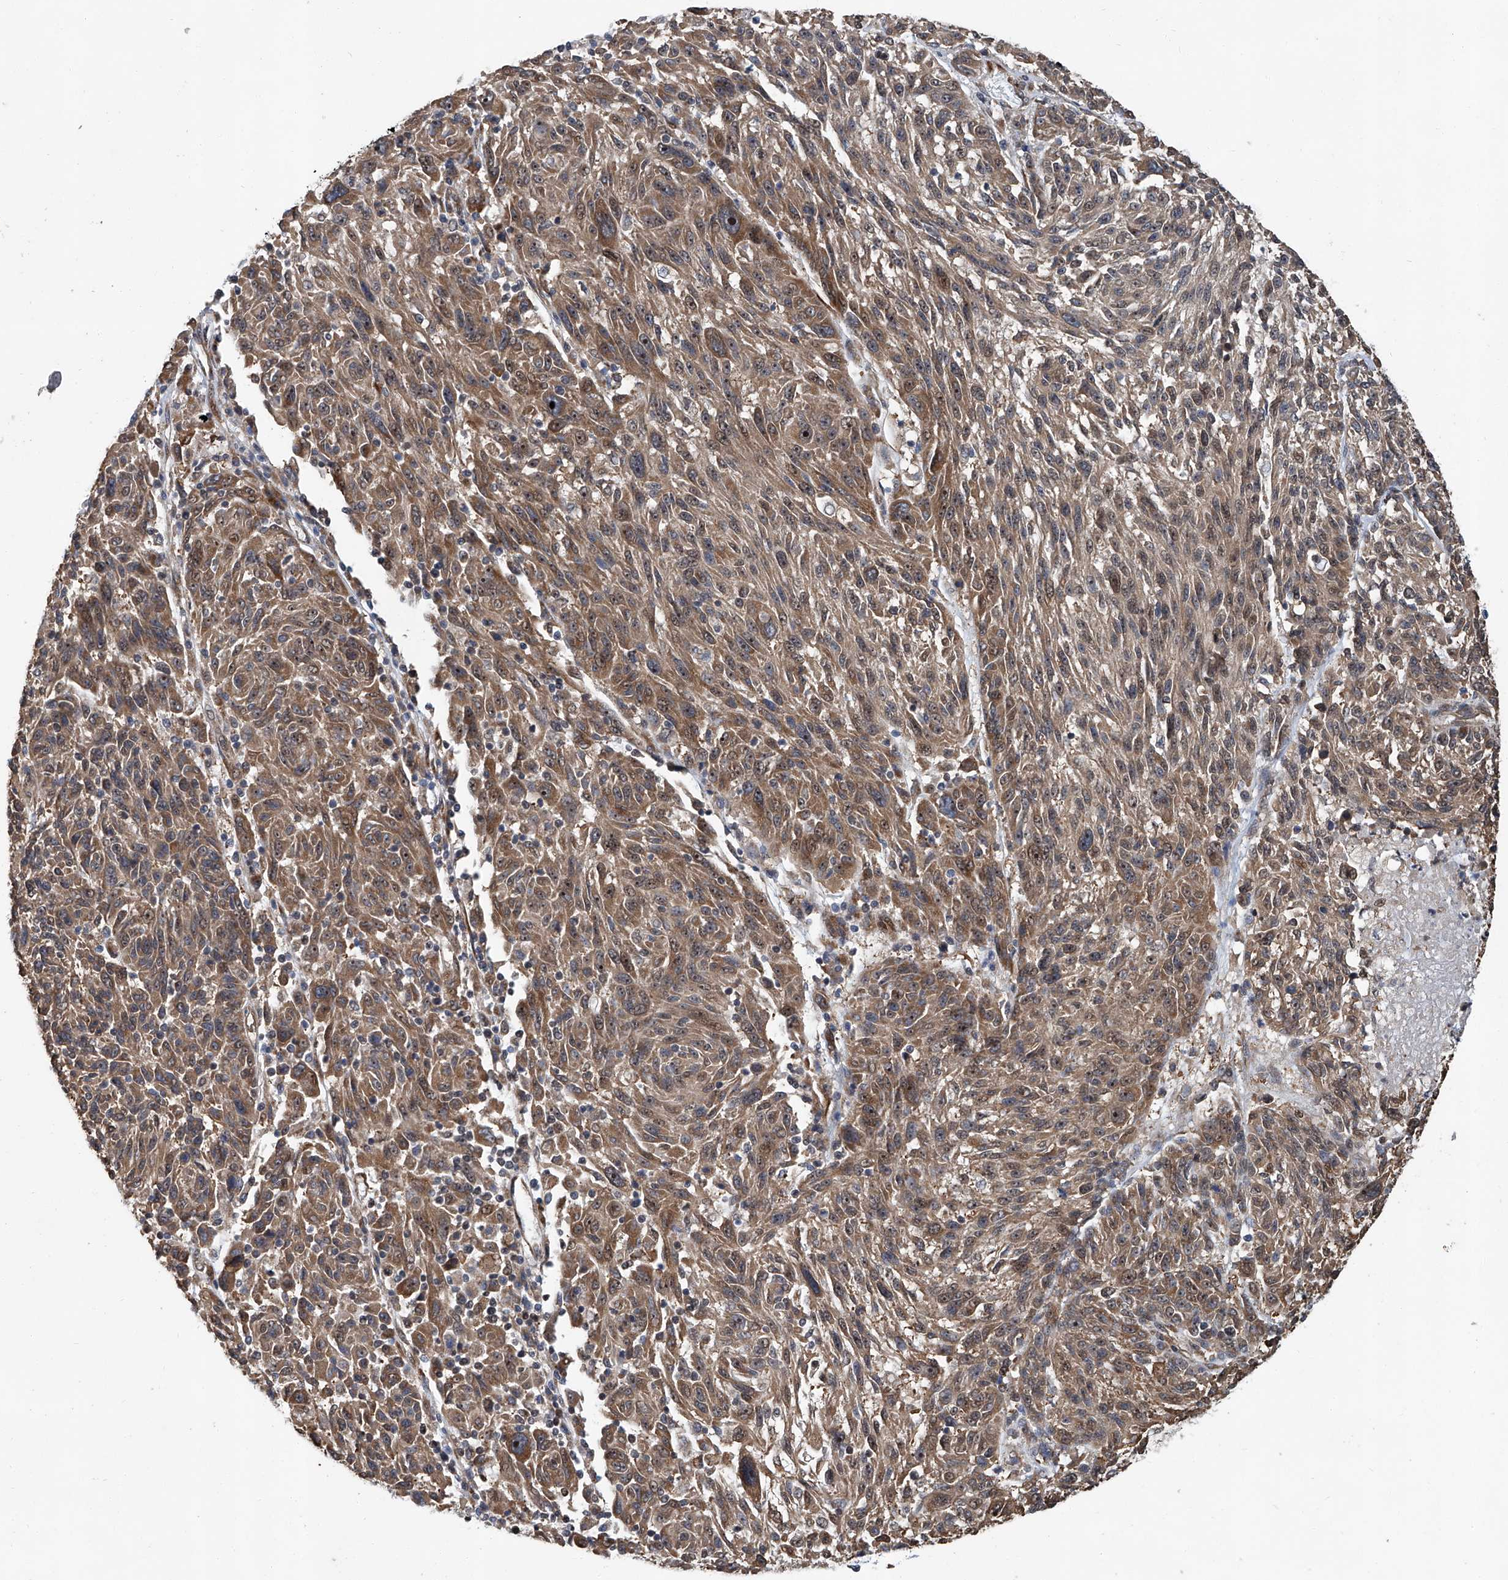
{"staining": {"intensity": "moderate", "quantity": ">75%", "location": "cytoplasmic/membranous,nuclear"}, "tissue": "melanoma", "cell_type": "Tumor cells", "image_type": "cancer", "snomed": [{"axis": "morphology", "description": "Malignant melanoma, NOS"}, {"axis": "topography", "description": "Skin"}], "caption": "This is a micrograph of immunohistochemistry (IHC) staining of melanoma, which shows moderate staining in the cytoplasmic/membranous and nuclear of tumor cells.", "gene": "GPR132", "patient": {"sex": "male", "age": 53}}